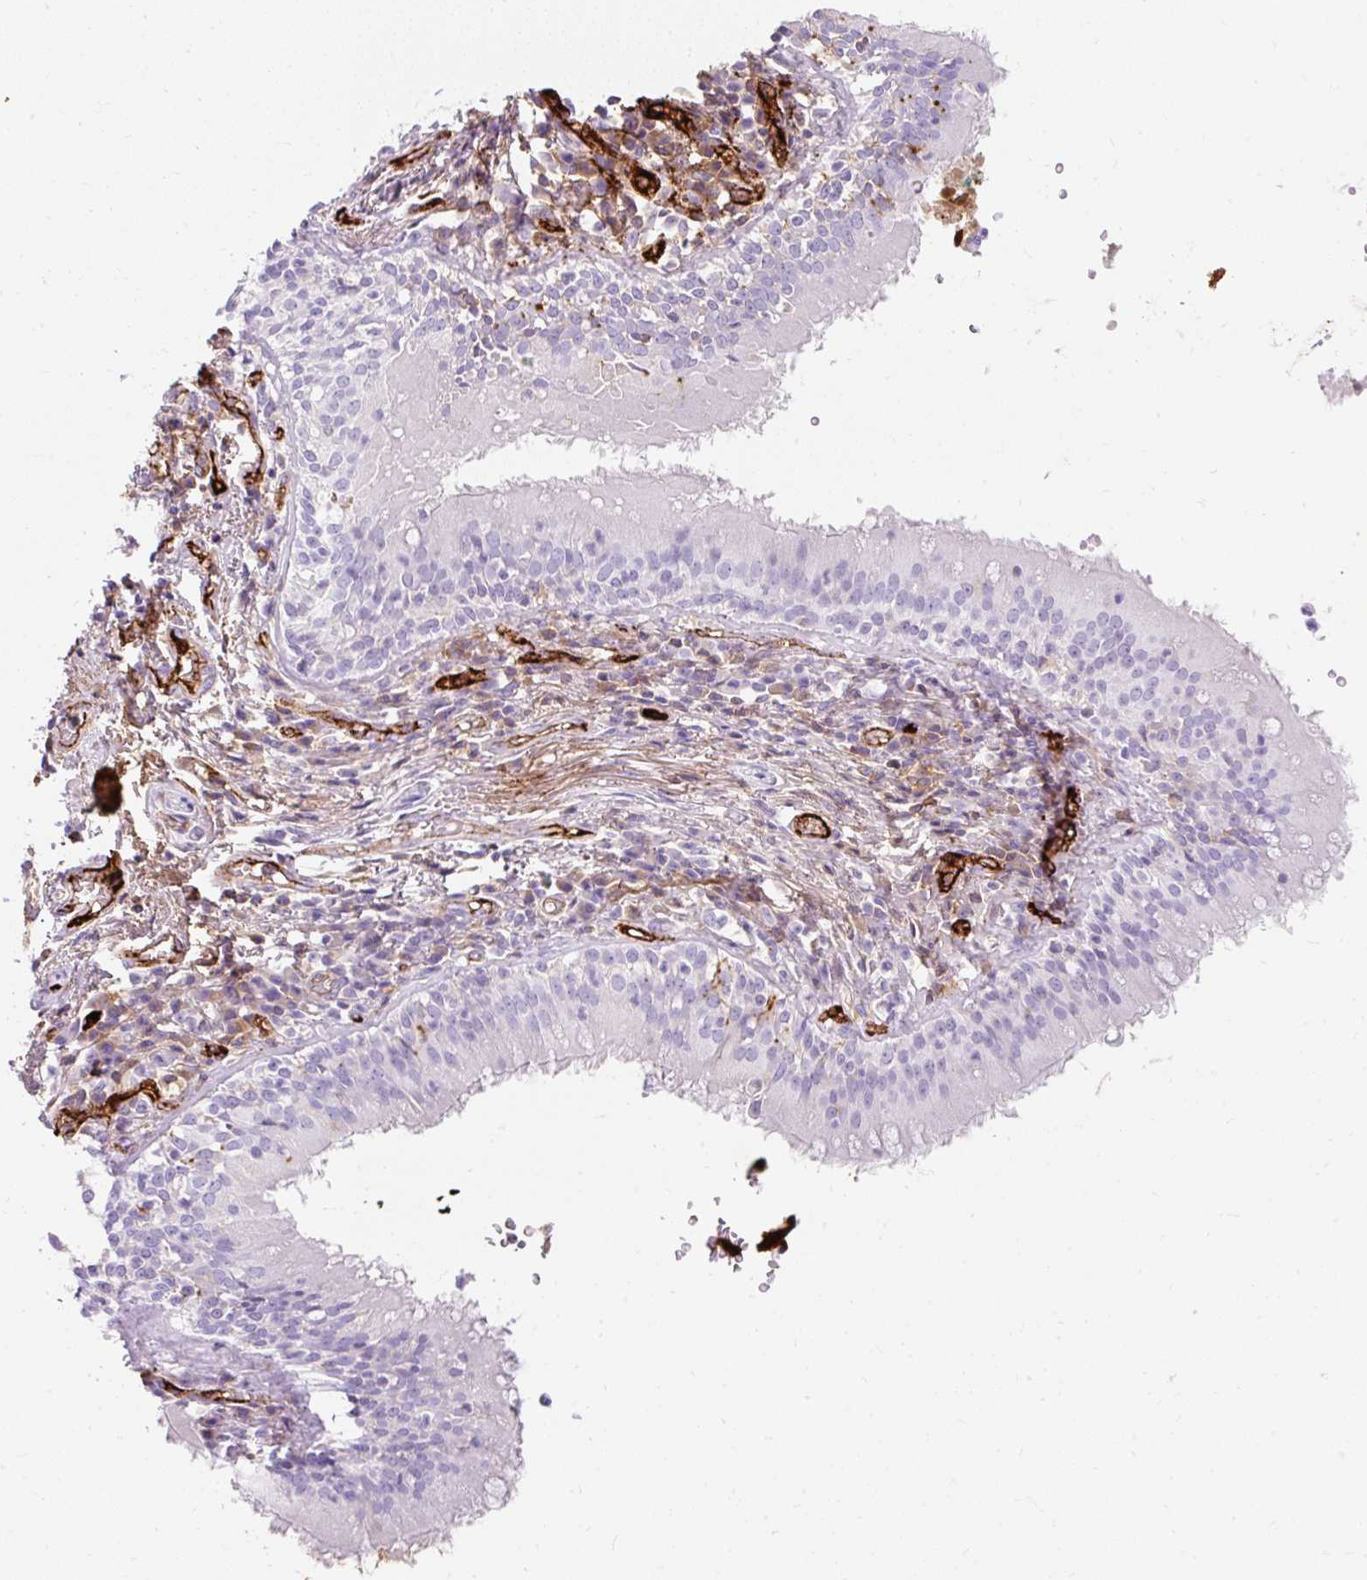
{"staining": {"intensity": "negative", "quantity": "none", "location": "none"}, "tissue": "adipose tissue", "cell_type": "Adipocytes", "image_type": "normal", "snomed": [{"axis": "morphology", "description": "Normal tissue, NOS"}, {"axis": "topography", "description": "Cartilage tissue"}, {"axis": "topography", "description": "Bronchus"}], "caption": "Immunohistochemistry (IHC) photomicrograph of benign adipose tissue stained for a protein (brown), which shows no positivity in adipocytes.", "gene": "APOC2", "patient": {"sex": "male", "age": 56}}